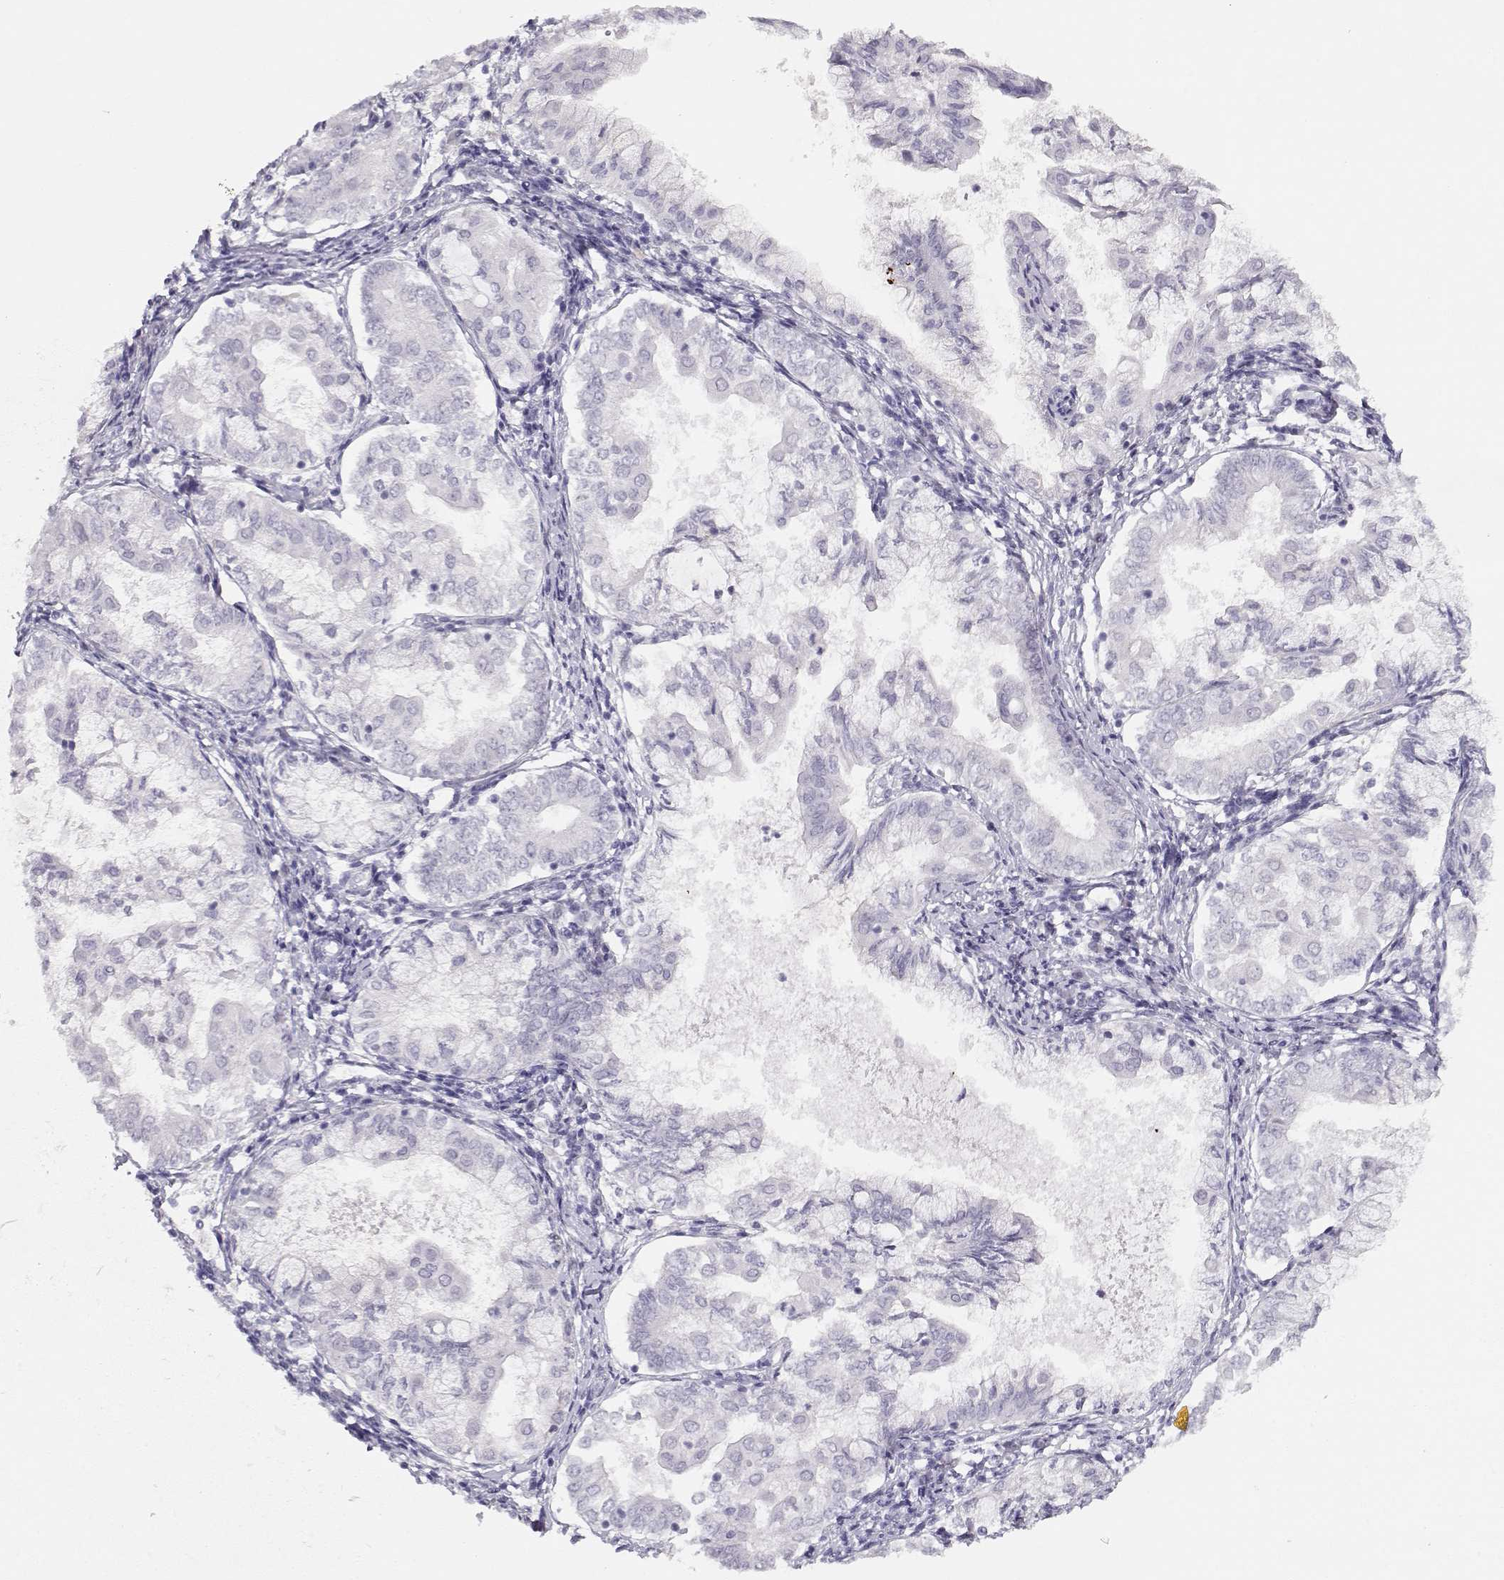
{"staining": {"intensity": "negative", "quantity": "none", "location": "none"}, "tissue": "endometrial cancer", "cell_type": "Tumor cells", "image_type": "cancer", "snomed": [{"axis": "morphology", "description": "Adenocarcinoma, NOS"}, {"axis": "topography", "description": "Endometrium"}], "caption": "Tumor cells show no significant protein staining in endometrial cancer.", "gene": "IMPG1", "patient": {"sex": "female", "age": 68}}